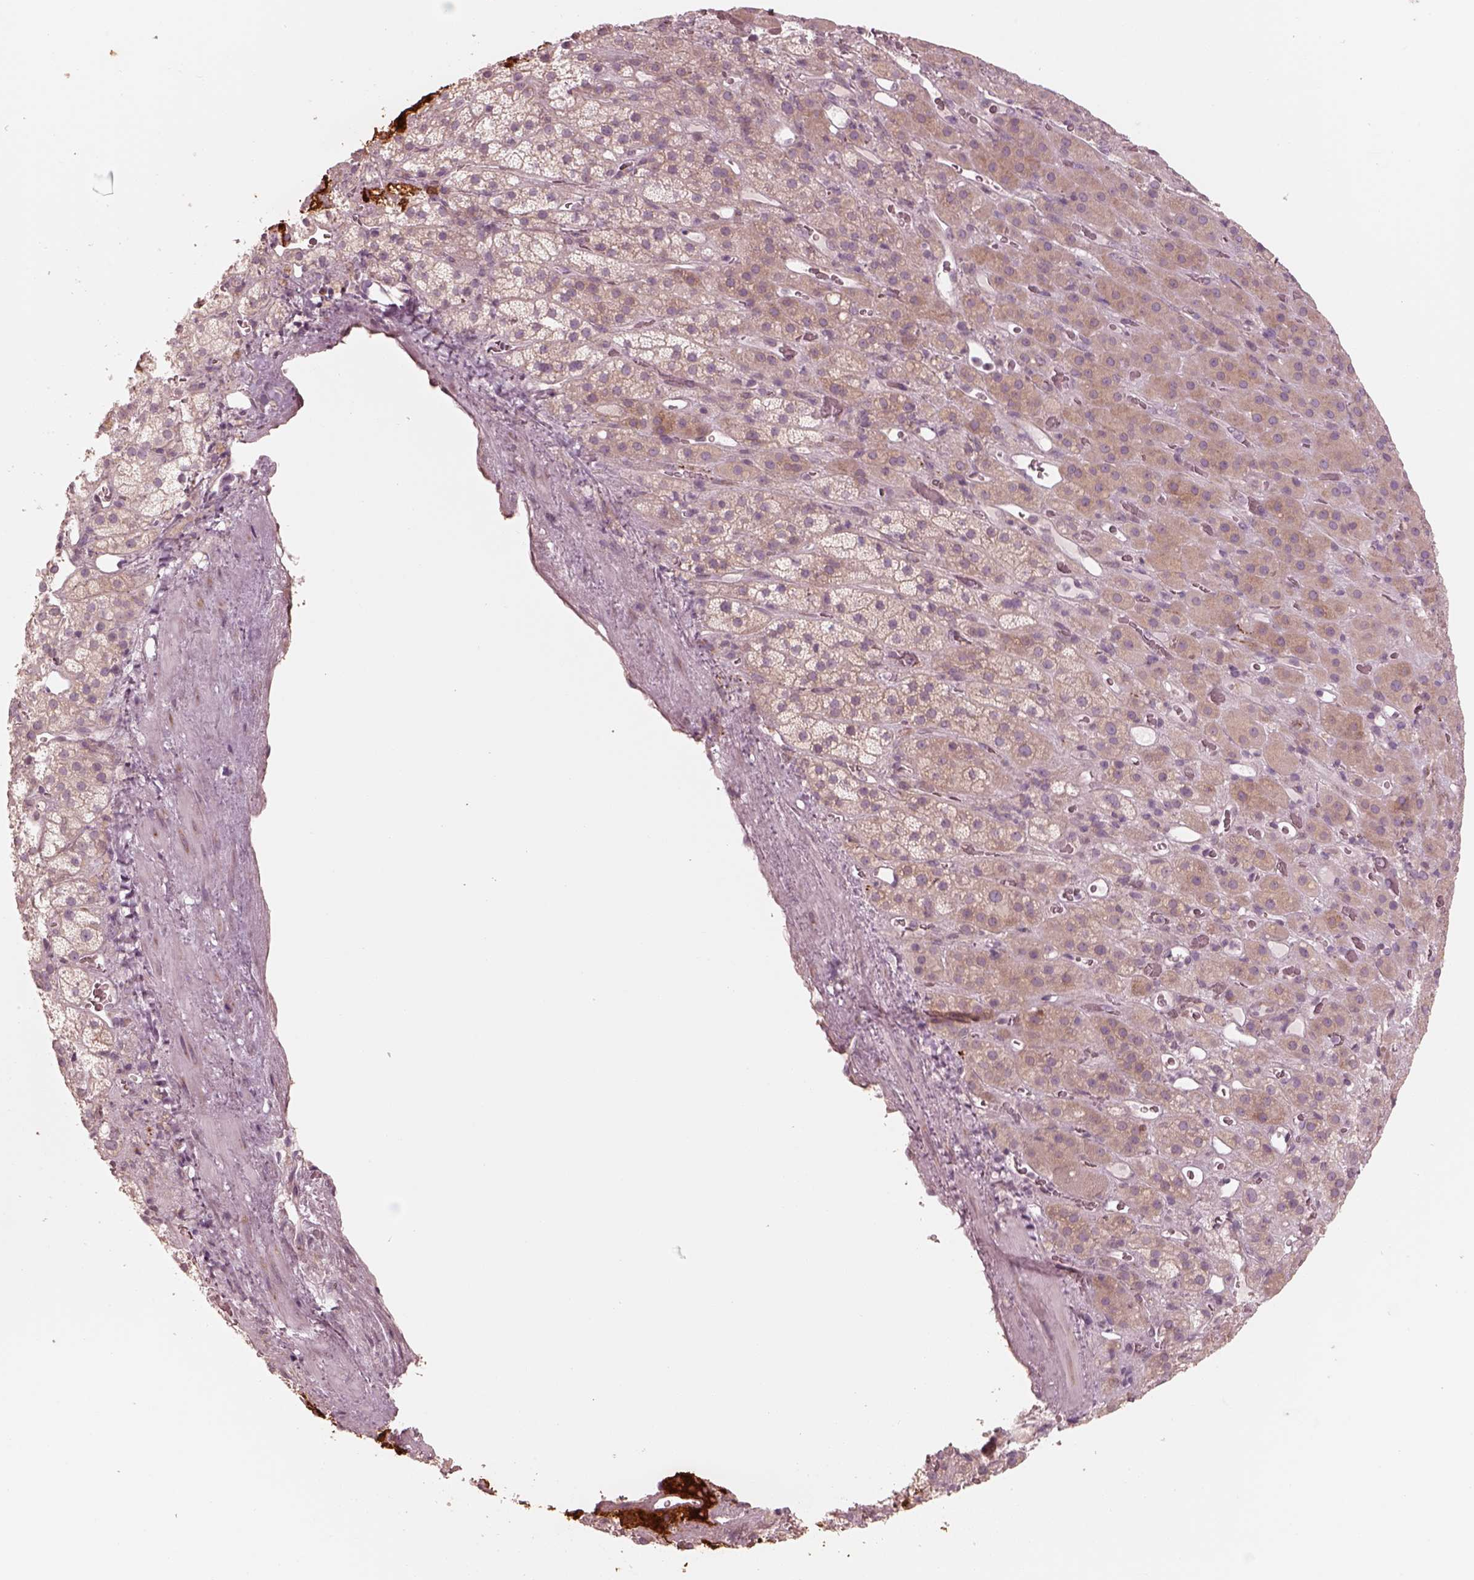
{"staining": {"intensity": "strong", "quantity": "25%-75%", "location": "cytoplasmic/membranous"}, "tissue": "adrenal gland", "cell_type": "Glandular cells", "image_type": "normal", "snomed": [{"axis": "morphology", "description": "Normal tissue, NOS"}, {"axis": "topography", "description": "Adrenal gland"}], "caption": "This micrograph displays normal adrenal gland stained with immunohistochemistry to label a protein in brown. The cytoplasmic/membranous of glandular cells show strong positivity for the protein. Nuclei are counter-stained blue.", "gene": "RAB3C", "patient": {"sex": "male", "age": 57}}